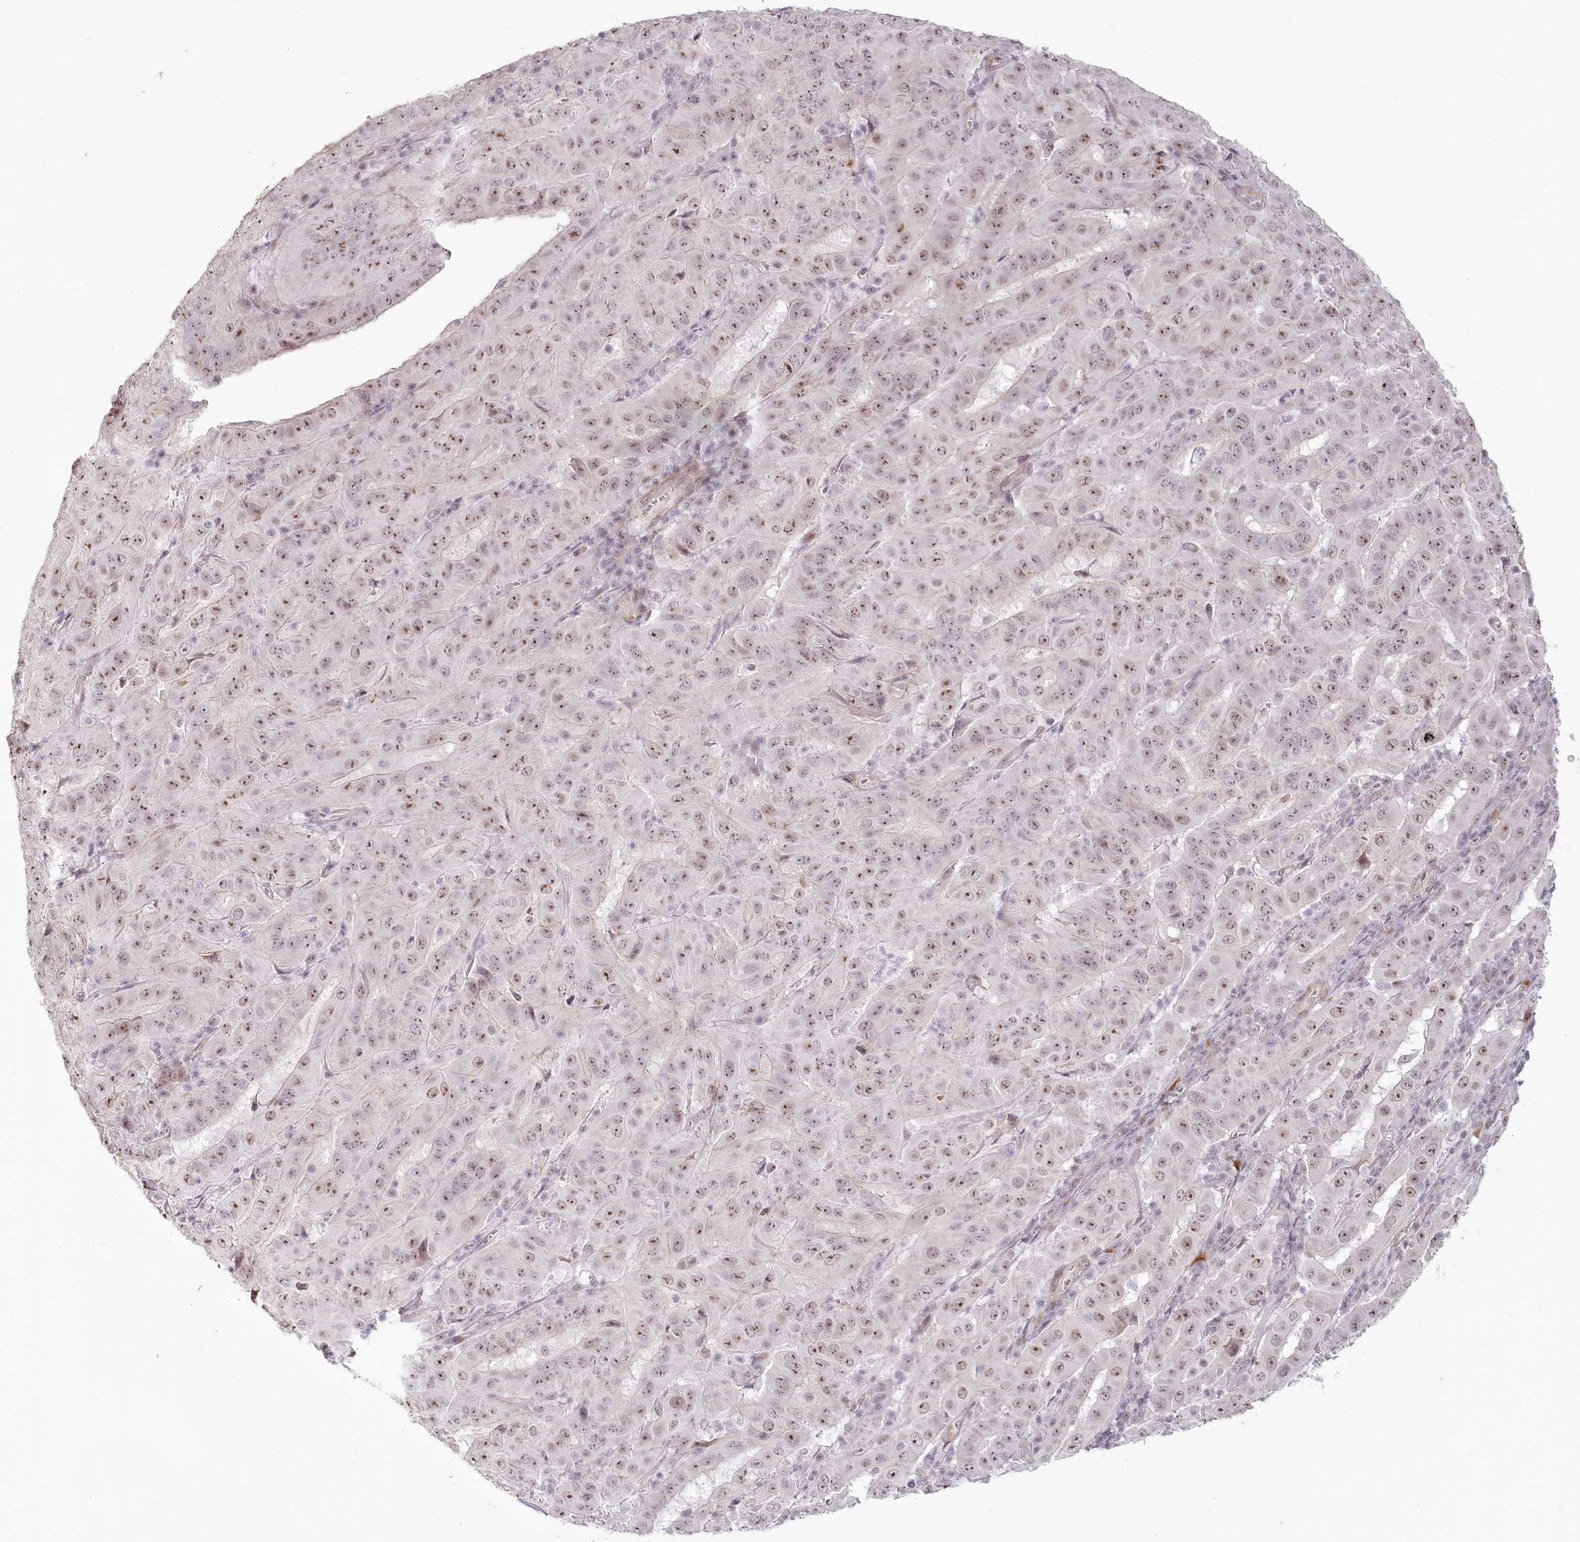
{"staining": {"intensity": "moderate", "quantity": ">75%", "location": "nuclear"}, "tissue": "pancreatic cancer", "cell_type": "Tumor cells", "image_type": "cancer", "snomed": [{"axis": "morphology", "description": "Adenocarcinoma, NOS"}, {"axis": "topography", "description": "Pancreas"}], "caption": "Human adenocarcinoma (pancreatic) stained with a brown dye displays moderate nuclear positive staining in approximately >75% of tumor cells.", "gene": "EXOSC7", "patient": {"sex": "male", "age": 63}}